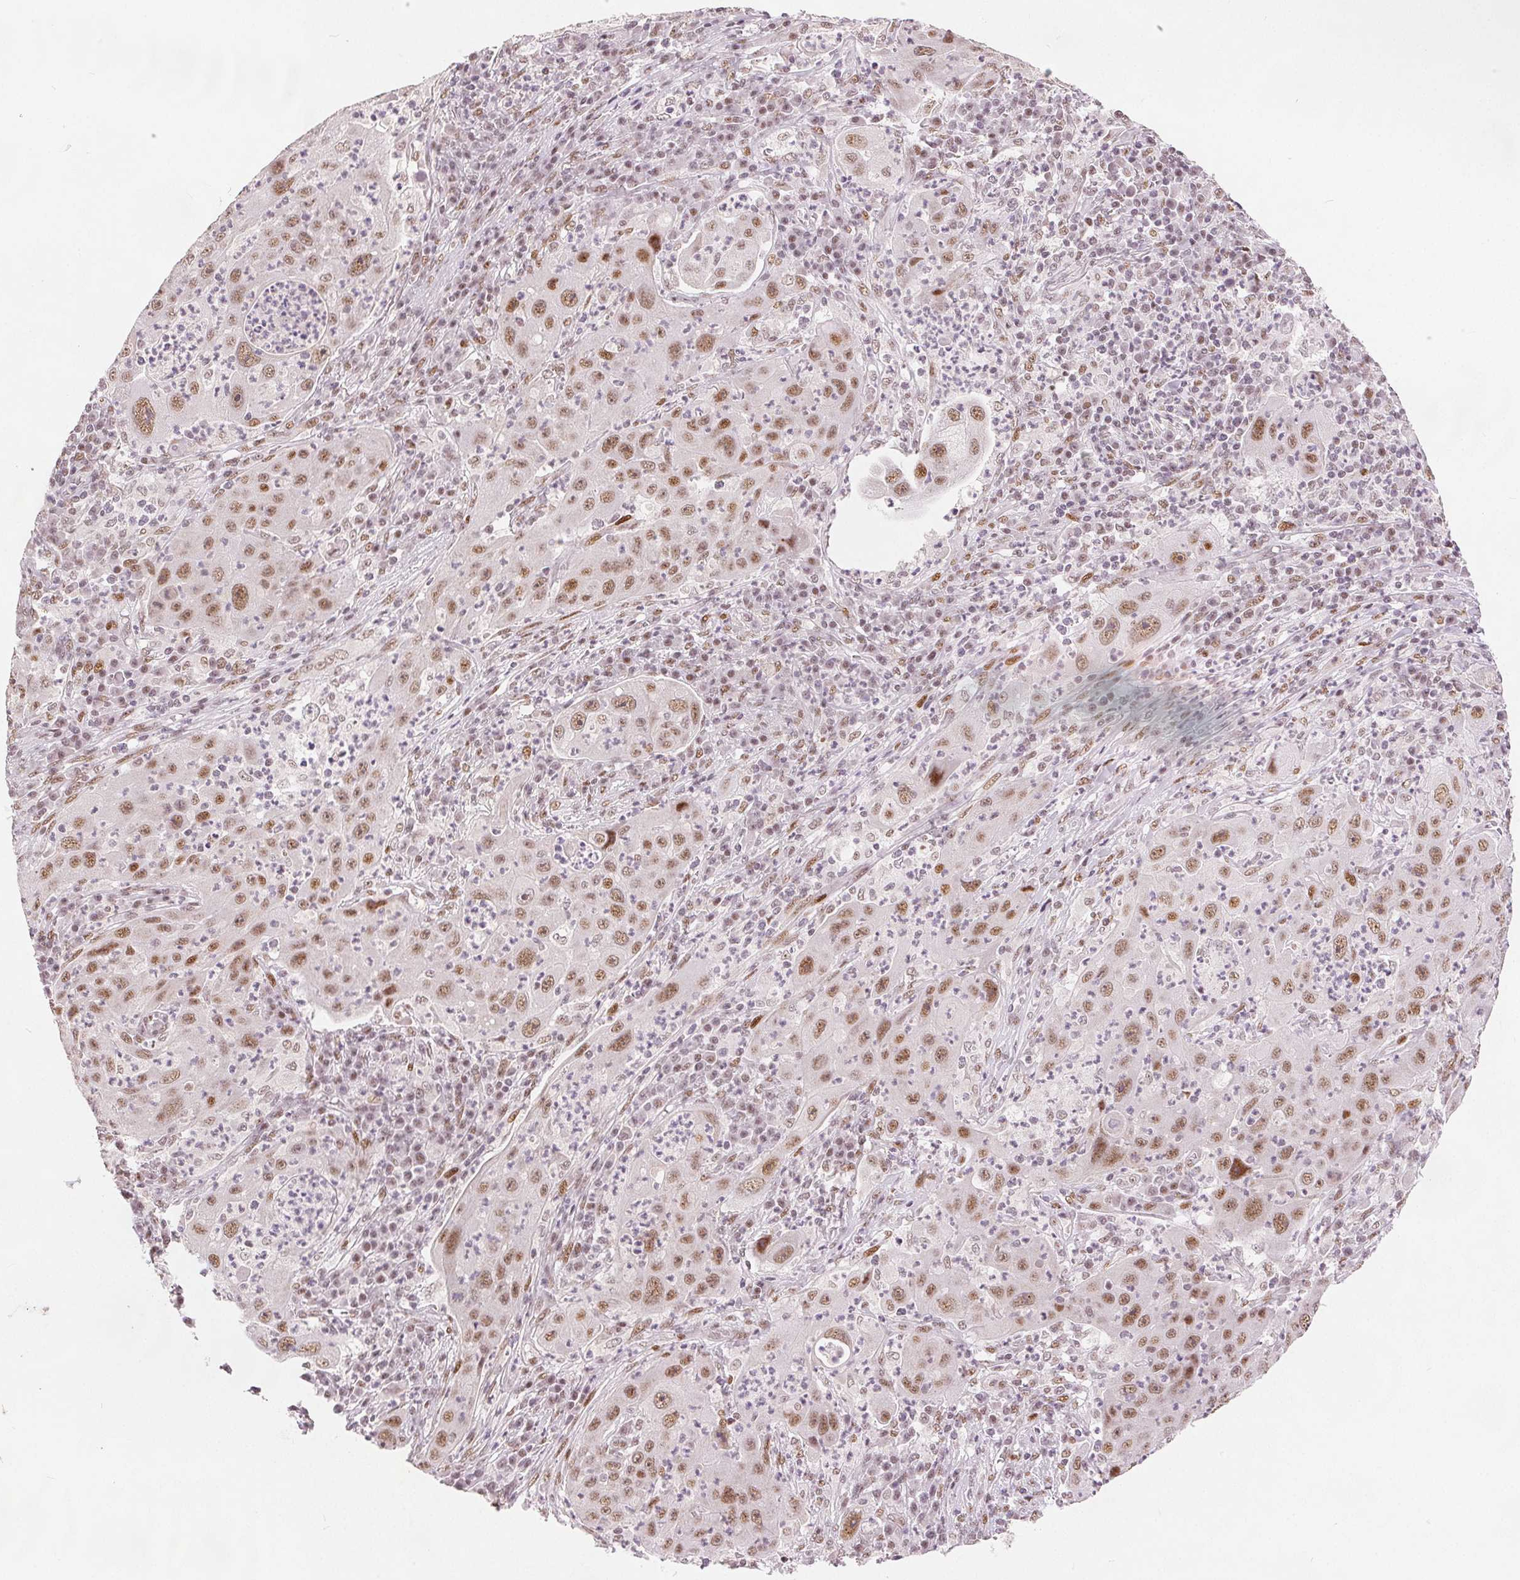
{"staining": {"intensity": "moderate", "quantity": ">75%", "location": "nuclear"}, "tissue": "lung cancer", "cell_type": "Tumor cells", "image_type": "cancer", "snomed": [{"axis": "morphology", "description": "Squamous cell carcinoma, NOS"}, {"axis": "topography", "description": "Lung"}], "caption": "The image demonstrates immunohistochemical staining of lung cancer (squamous cell carcinoma). There is moderate nuclear staining is present in approximately >75% of tumor cells.", "gene": "ZNF703", "patient": {"sex": "female", "age": 59}}